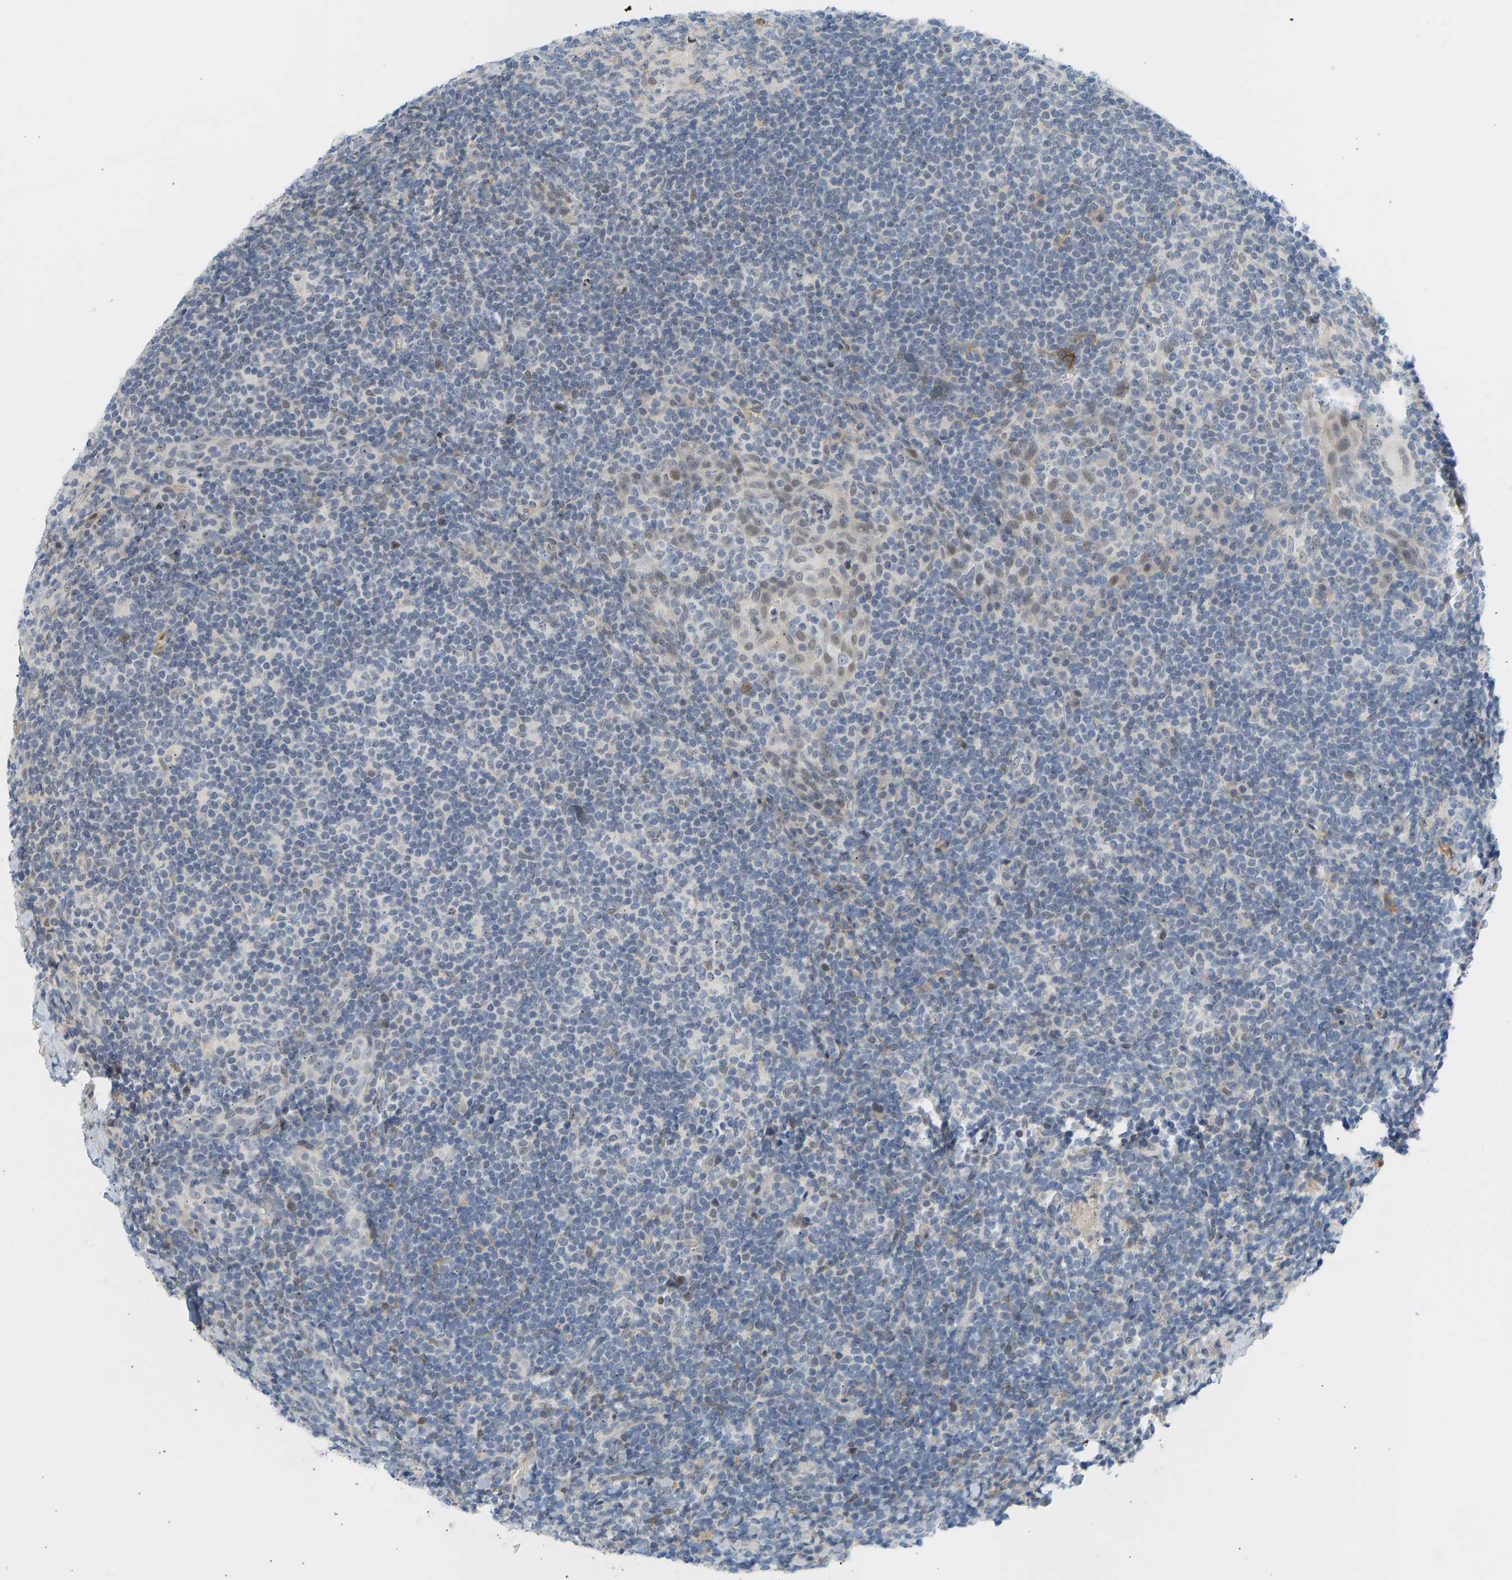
{"staining": {"intensity": "weak", "quantity": "<25%", "location": "nuclear"}, "tissue": "tonsil", "cell_type": "Germinal center cells", "image_type": "normal", "snomed": [{"axis": "morphology", "description": "Normal tissue, NOS"}, {"axis": "topography", "description": "Tonsil"}], "caption": "The micrograph reveals no staining of germinal center cells in unremarkable tonsil.", "gene": "BAG1", "patient": {"sex": "male", "age": 37}}